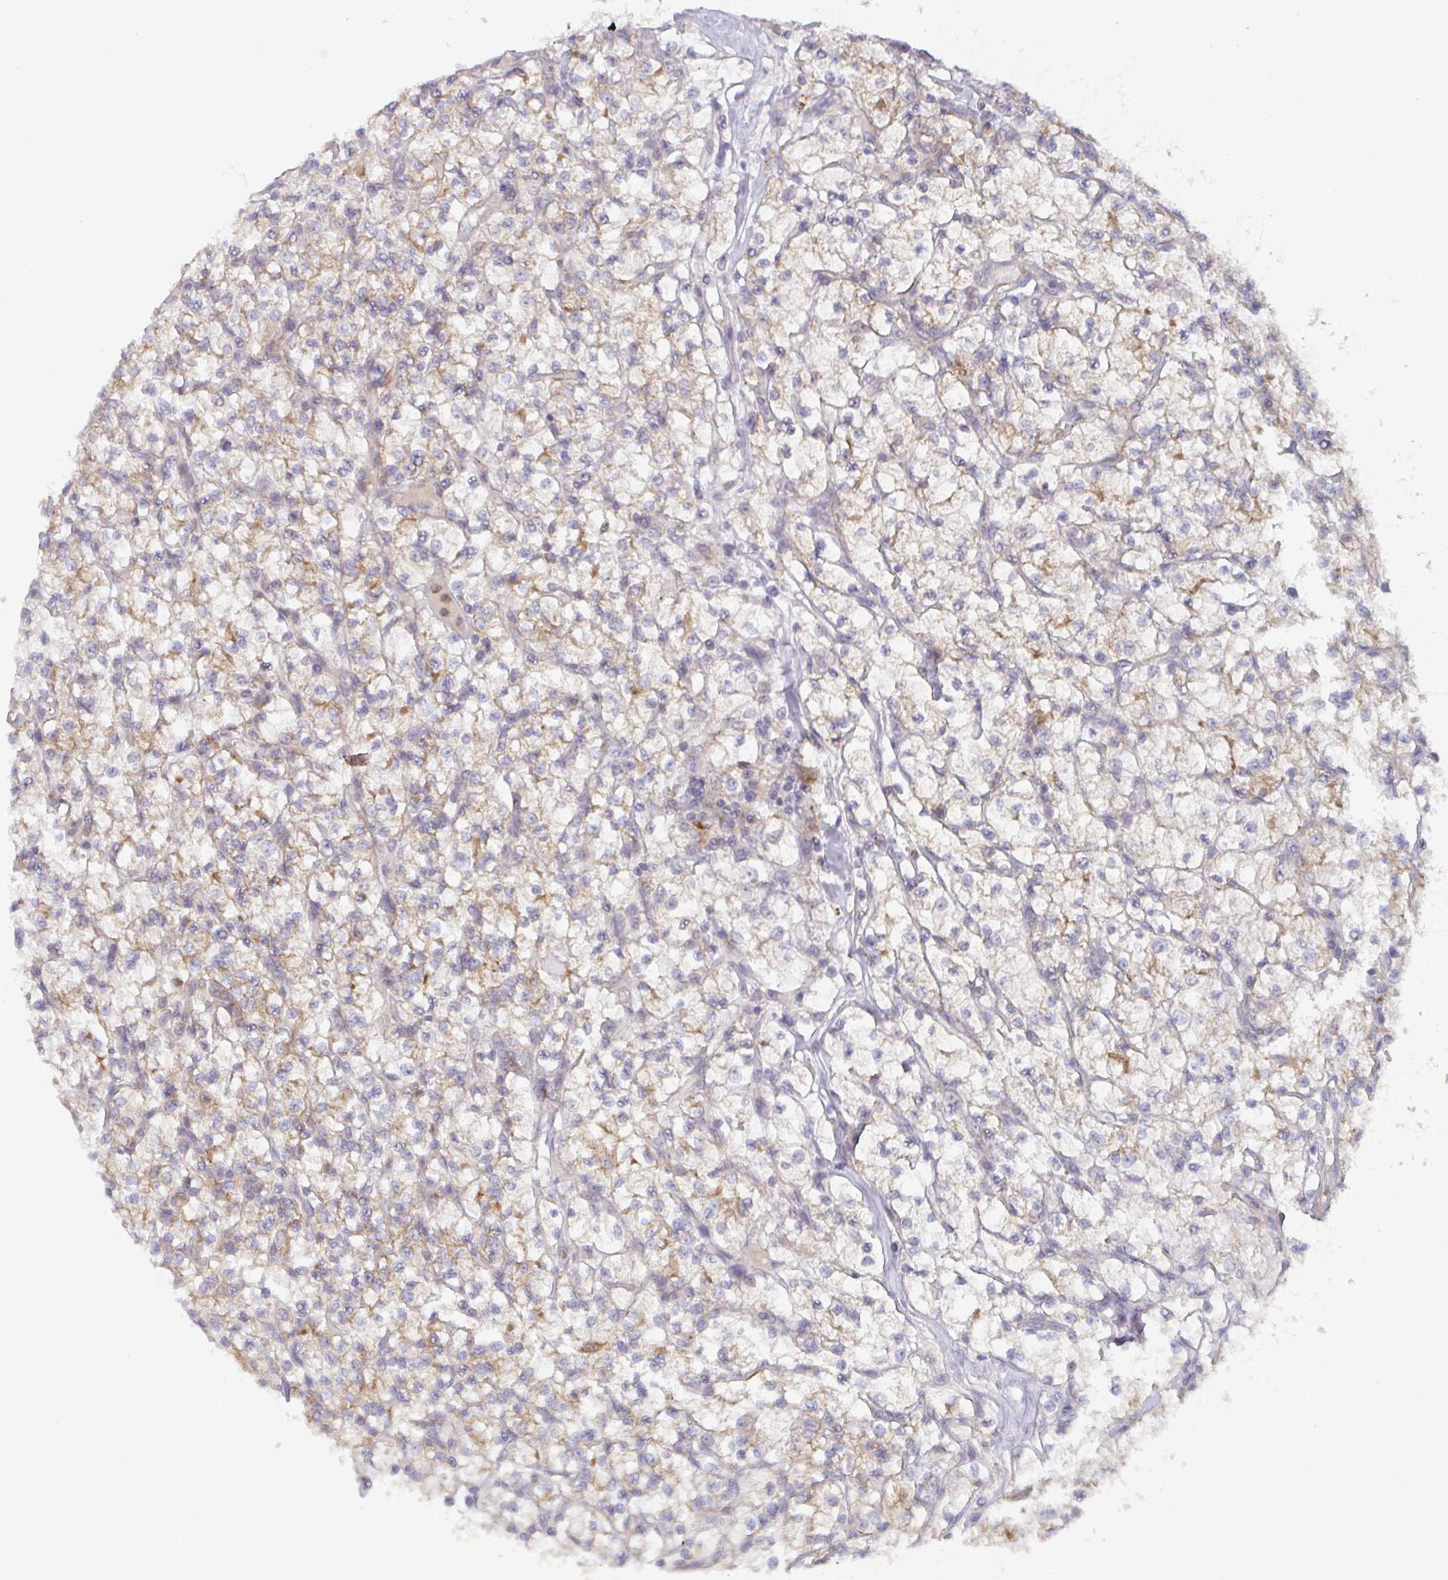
{"staining": {"intensity": "weak", "quantity": "<25%", "location": "cytoplasmic/membranous"}, "tissue": "renal cancer", "cell_type": "Tumor cells", "image_type": "cancer", "snomed": [{"axis": "morphology", "description": "Adenocarcinoma, NOS"}, {"axis": "topography", "description": "Kidney"}], "caption": "Adenocarcinoma (renal) was stained to show a protein in brown. There is no significant positivity in tumor cells.", "gene": "CDH18", "patient": {"sex": "female", "age": 64}}